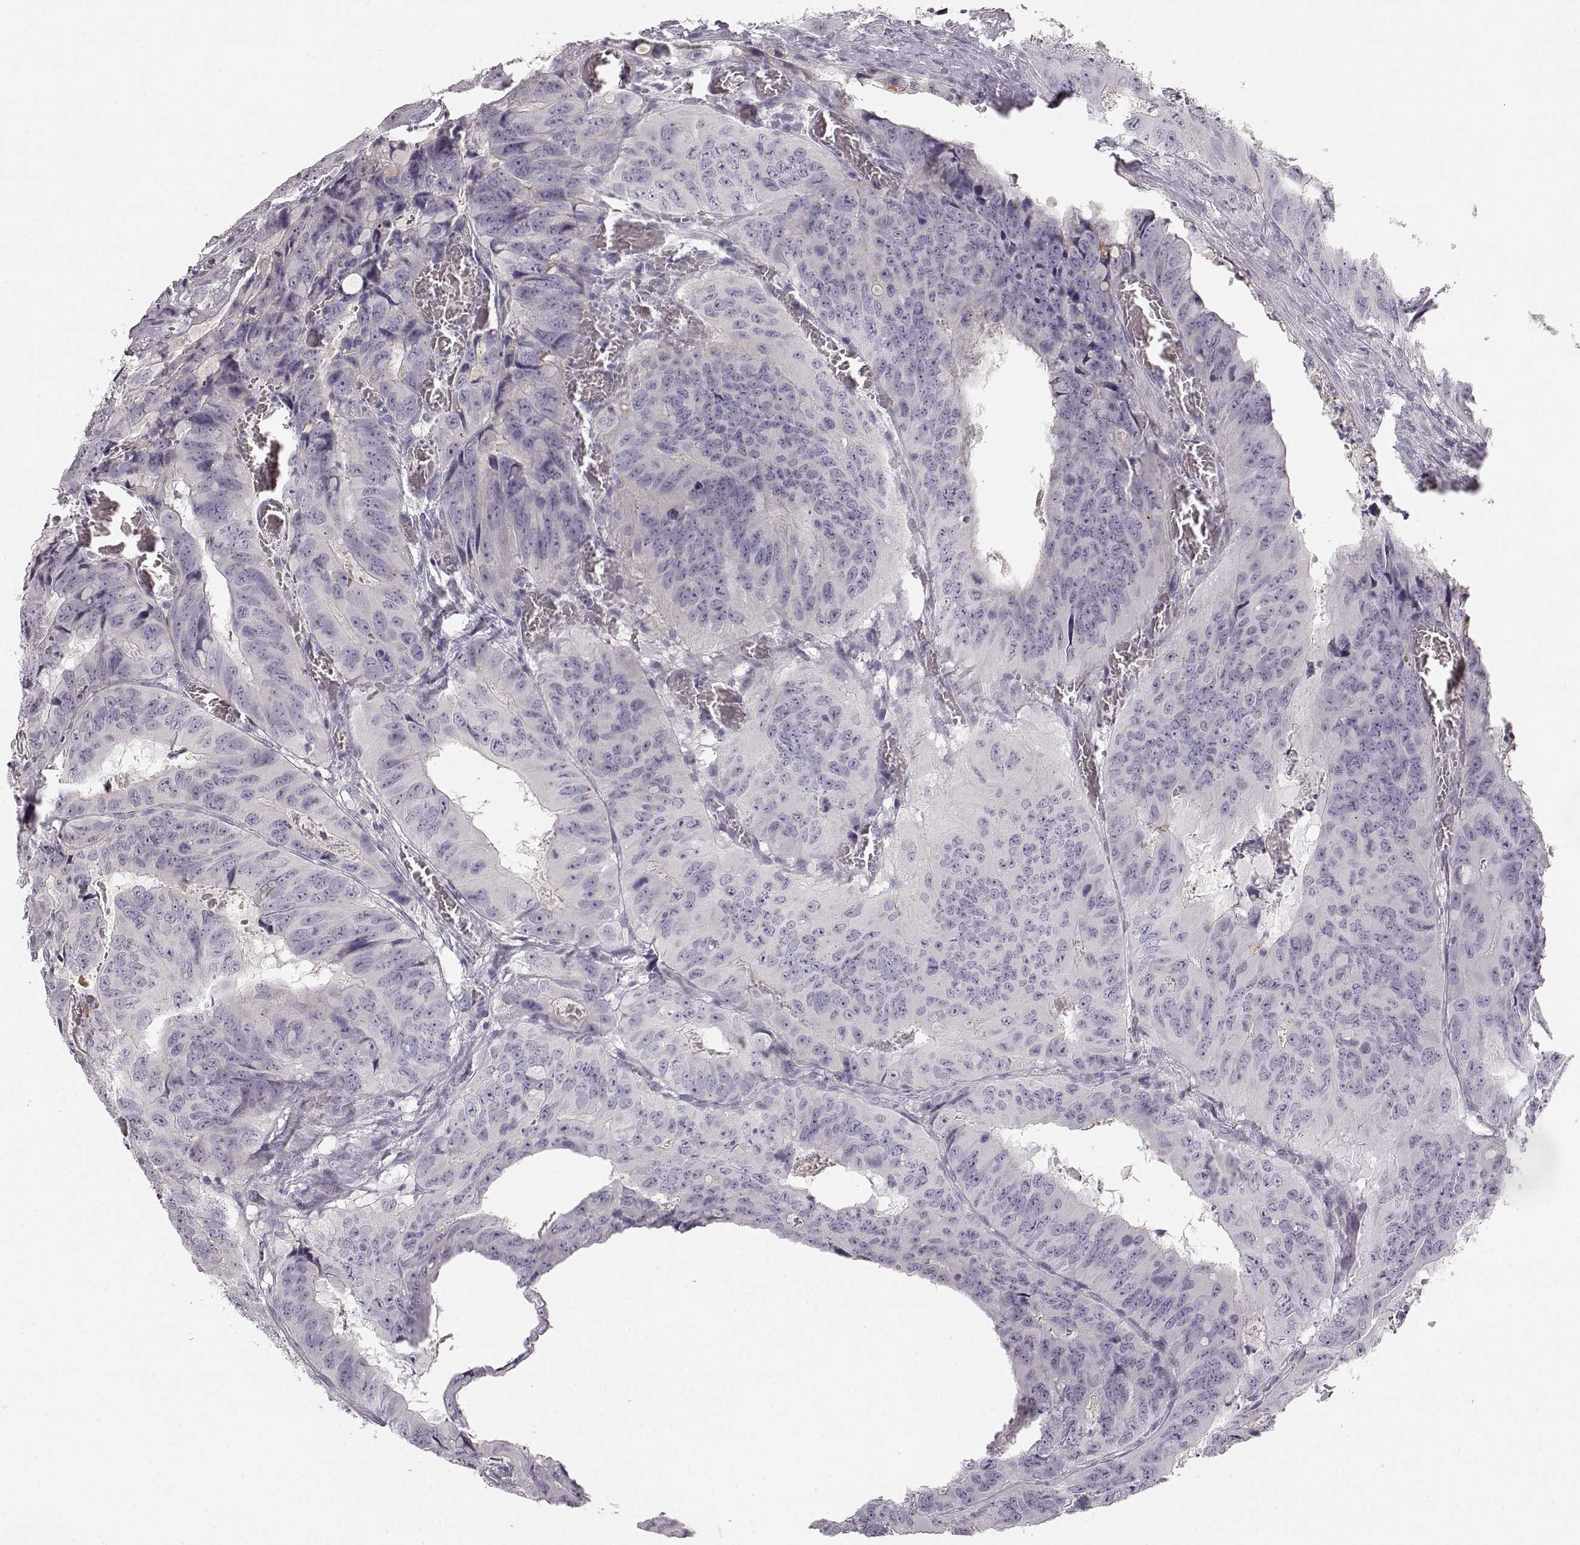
{"staining": {"intensity": "negative", "quantity": "none", "location": "none"}, "tissue": "colorectal cancer", "cell_type": "Tumor cells", "image_type": "cancer", "snomed": [{"axis": "morphology", "description": "Adenocarcinoma, NOS"}, {"axis": "topography", "description": "Colon"}], "caption": "Photomicrograph shows no protein staining in tumor cells of colorectal cancer tissue.", "gene": "KIAA0319", "patient": {"sex": "male", "age": 79}}